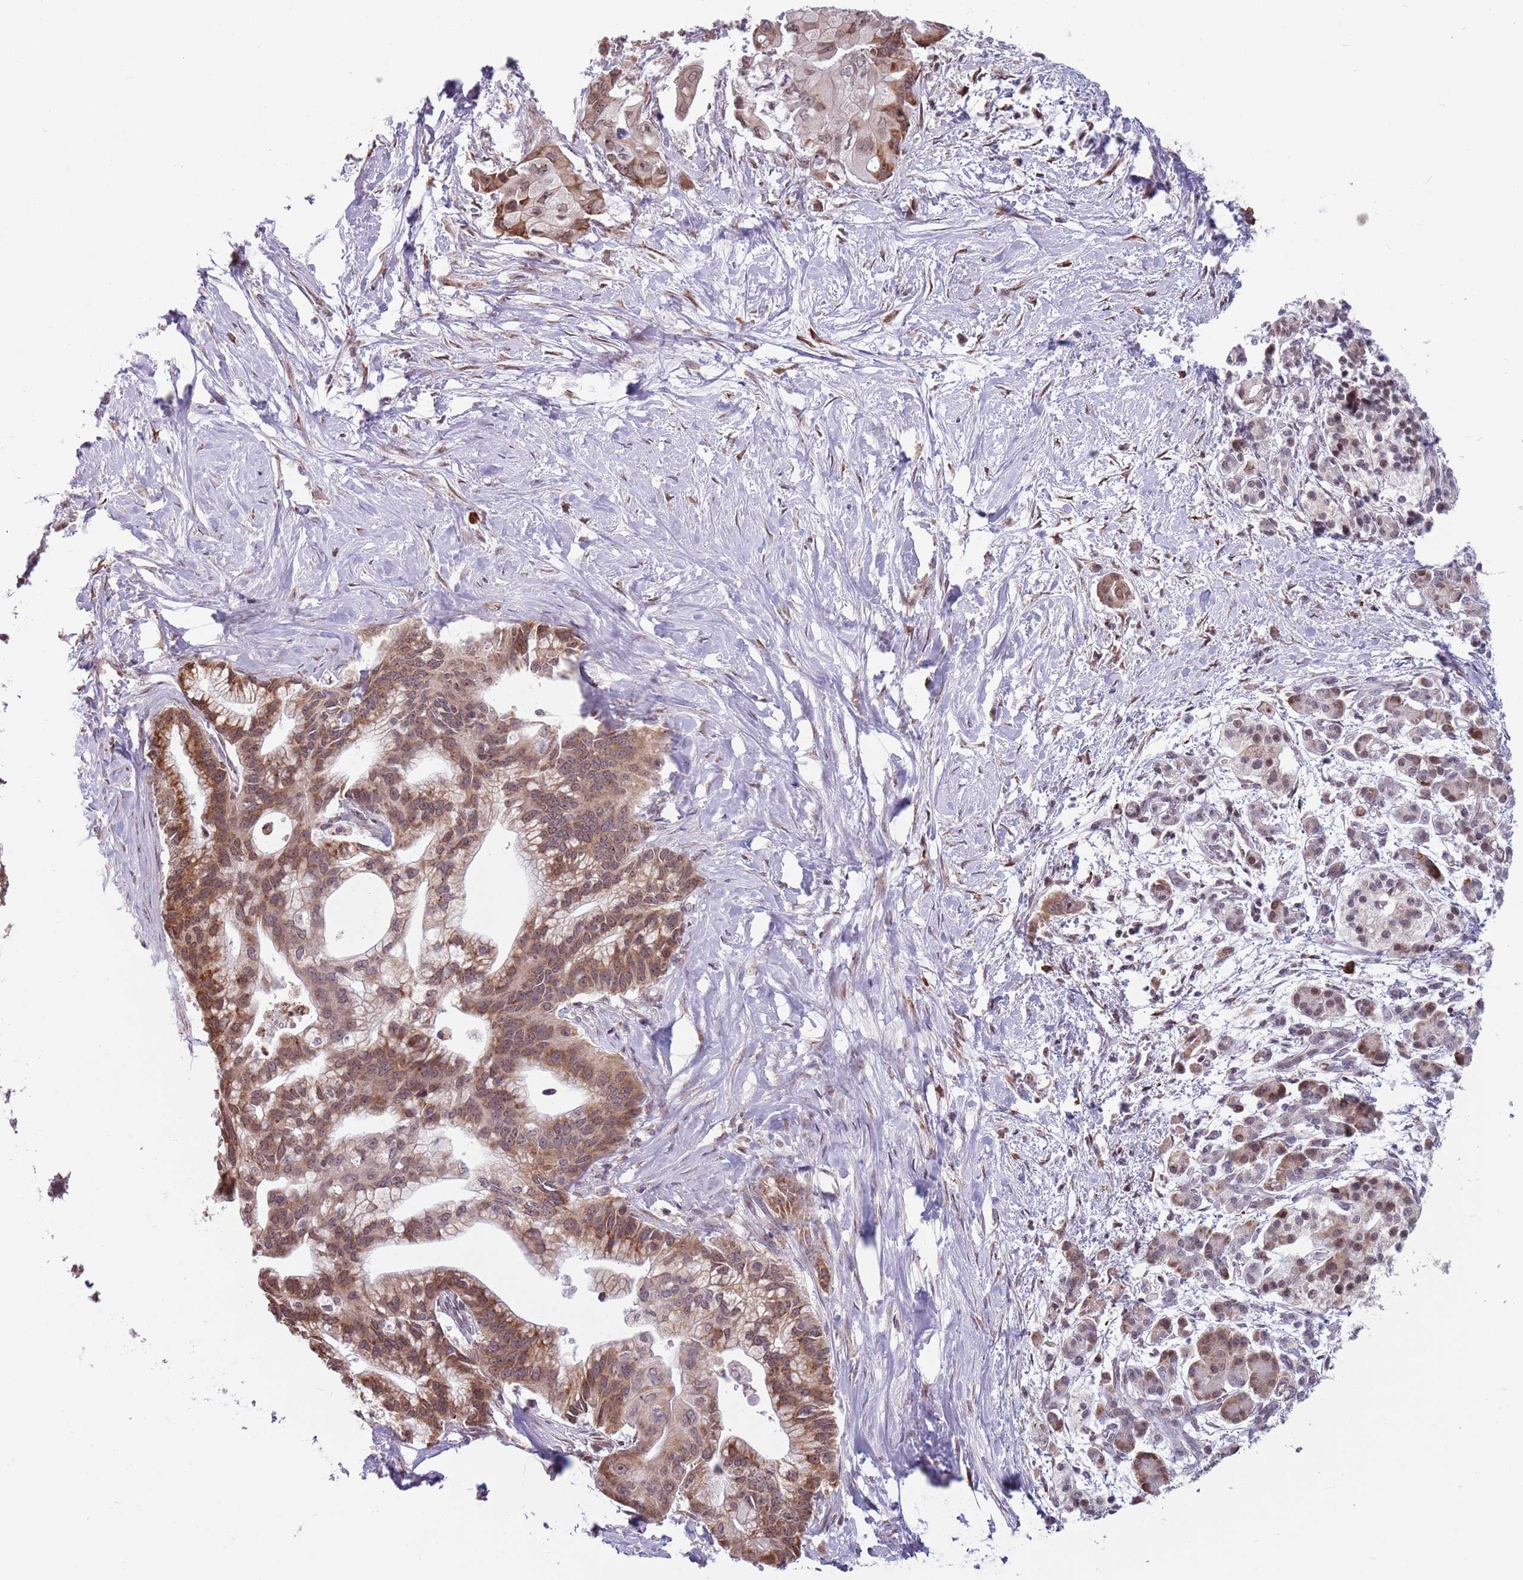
{"staining": {"intensity": "moderate", "quantity": ">75%", "location": "cytoplasmic/membranous,nuclear"}, "tissue": "pancreatic cancer", "cell_type": "Tumor cells", "image_type": "cancer", "snomed": [{"axis": "morphology", "description": "Adenocarcinoma, NOS"}, {"axis": "topography", "description": "Pancreas"}], "caption": "DAB immunohistochemical staining of human pancreatic cancer (adenocarcinoma) demonstrates moderate cytoplasmic/membranous and nuclear protein staining in approximately >75% of tumor cells.", "gene": "BARD1", "patient": {"sex": "male", "age": 68}}